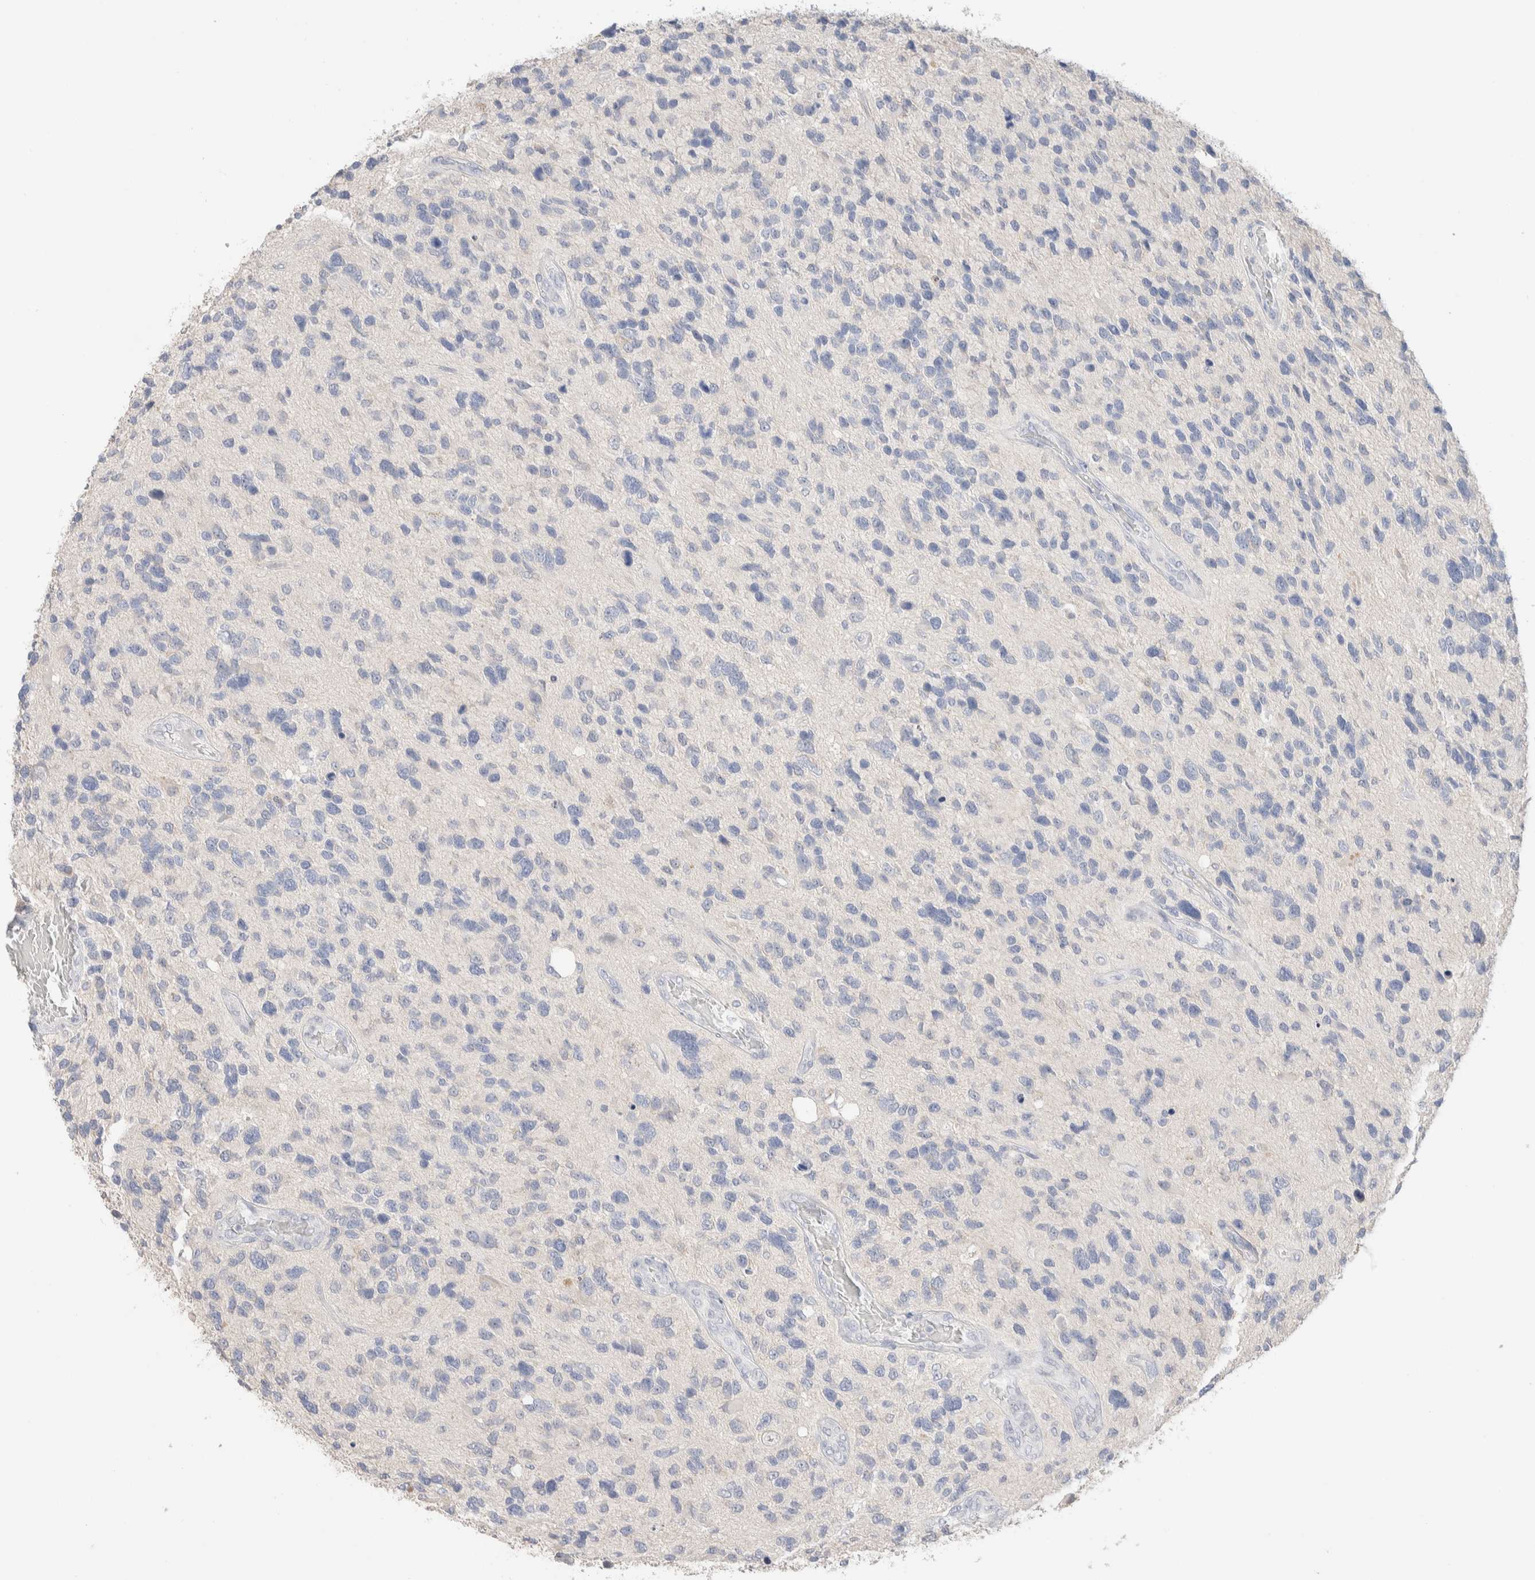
{"staining": {"intensity": "negative", "quantity": "none", "location": "none"}, "tissue": "glioma", "cell_type": "Tumor cells", "image_type": "cancer", "snomed": [{"axis": "morphology", "description": "Glioma, malignant, High grade"}, {"axis": "topography", "description": "Brain"}], "caption": "Photomicrograph shows no significant protein expression in tumor cells of glioma.", "gene": "RIDA", "patient": {"sex": "female", "age": 58}}